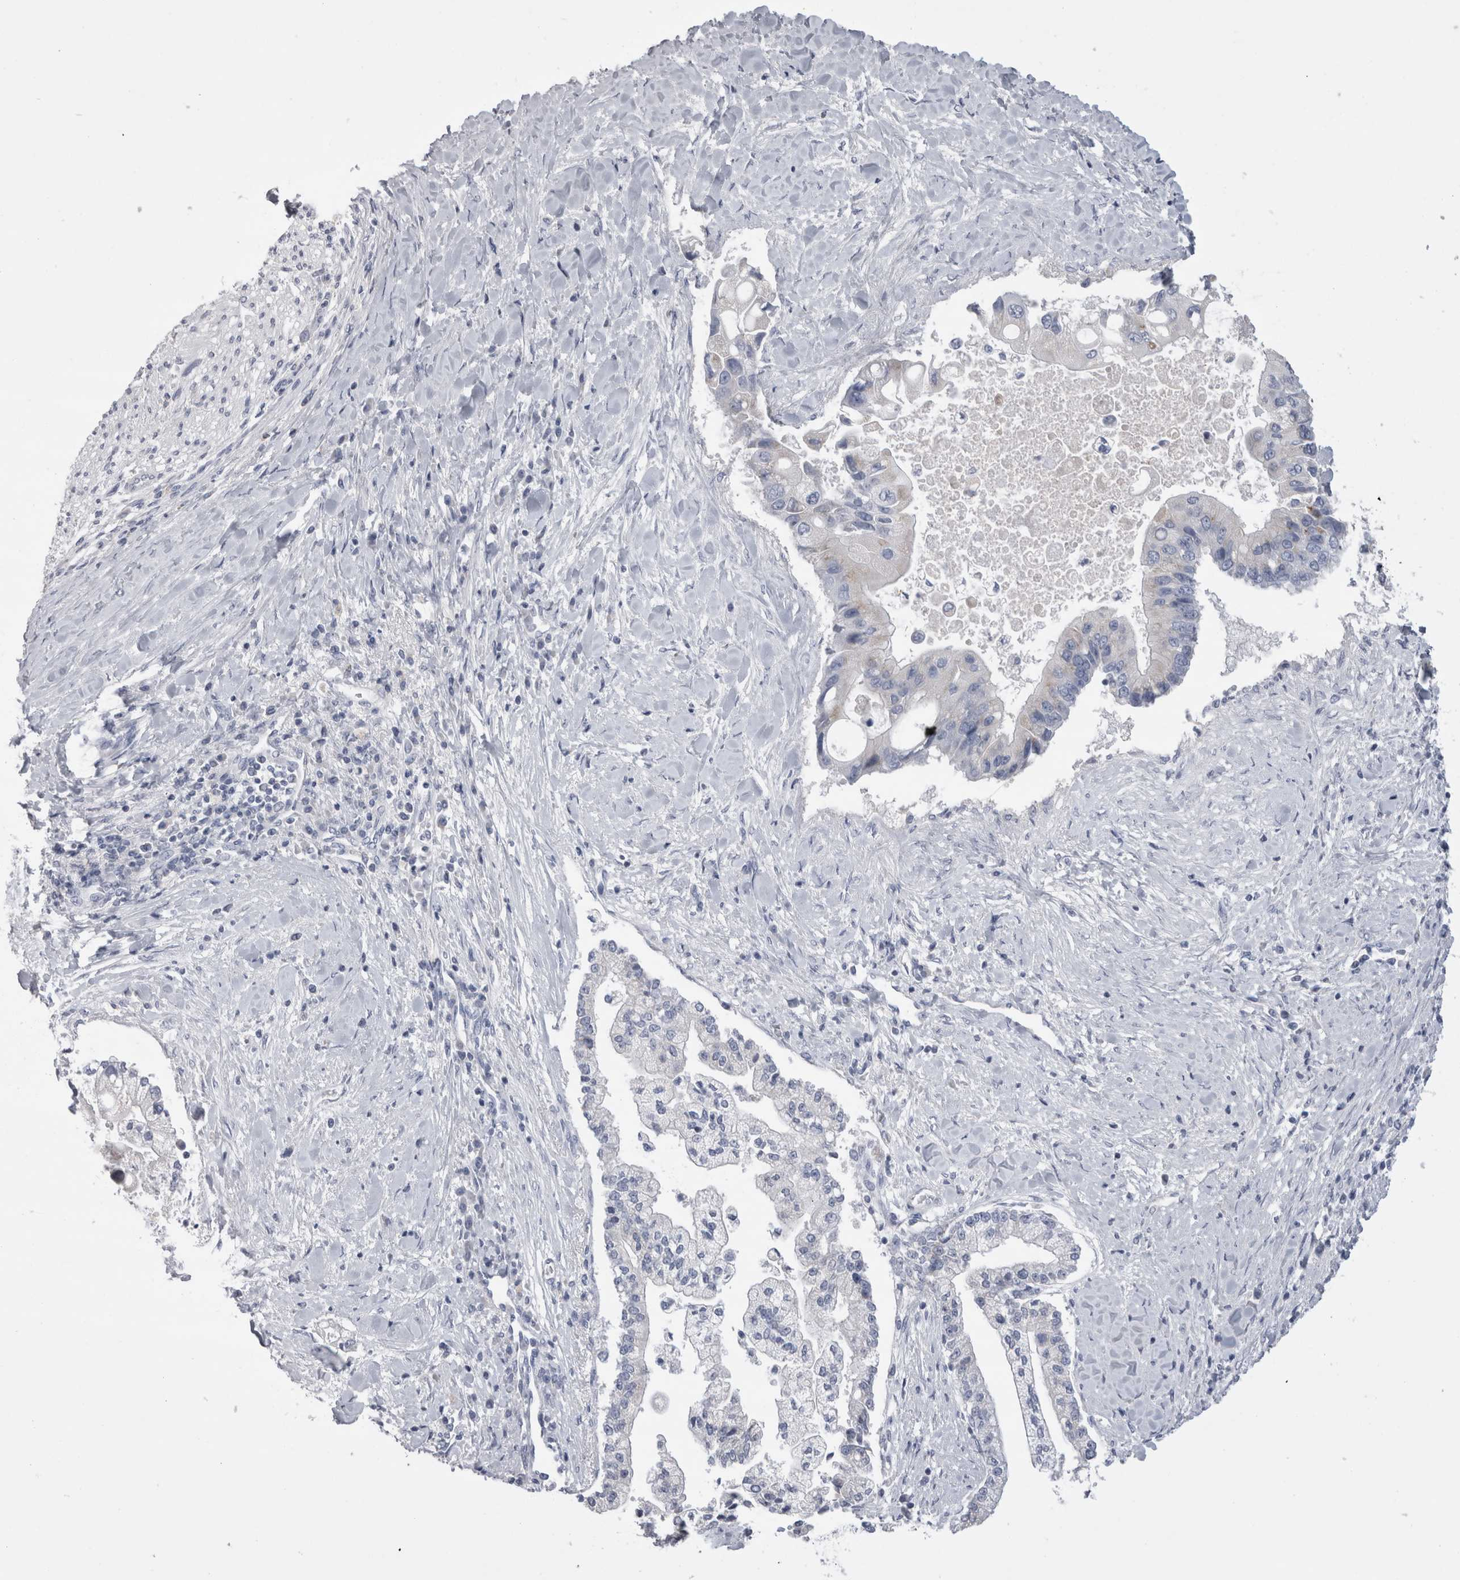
{"staining": {"intensity": "negative", "quantity": "none", "location": "none"}, "tissue": "liver cancer", "cell_type": "Tumor cells", "image_type": "cancer", "snomed": [{"axis": "morphology", "description": "Cholangiocarcinoma"}, {"axis": "topography", "description": "Liver"}], "caption": "The IHC micrograph has no significant positivity in tumor cells of liver cancer tissue. (Stains: DAB immunohistochemistry with hematoxylin counter stain, Microscopy: brightfield microscopy at high magnification).", "gene": "DHRS4", "patient": {"sex": "male", "age": 50}}